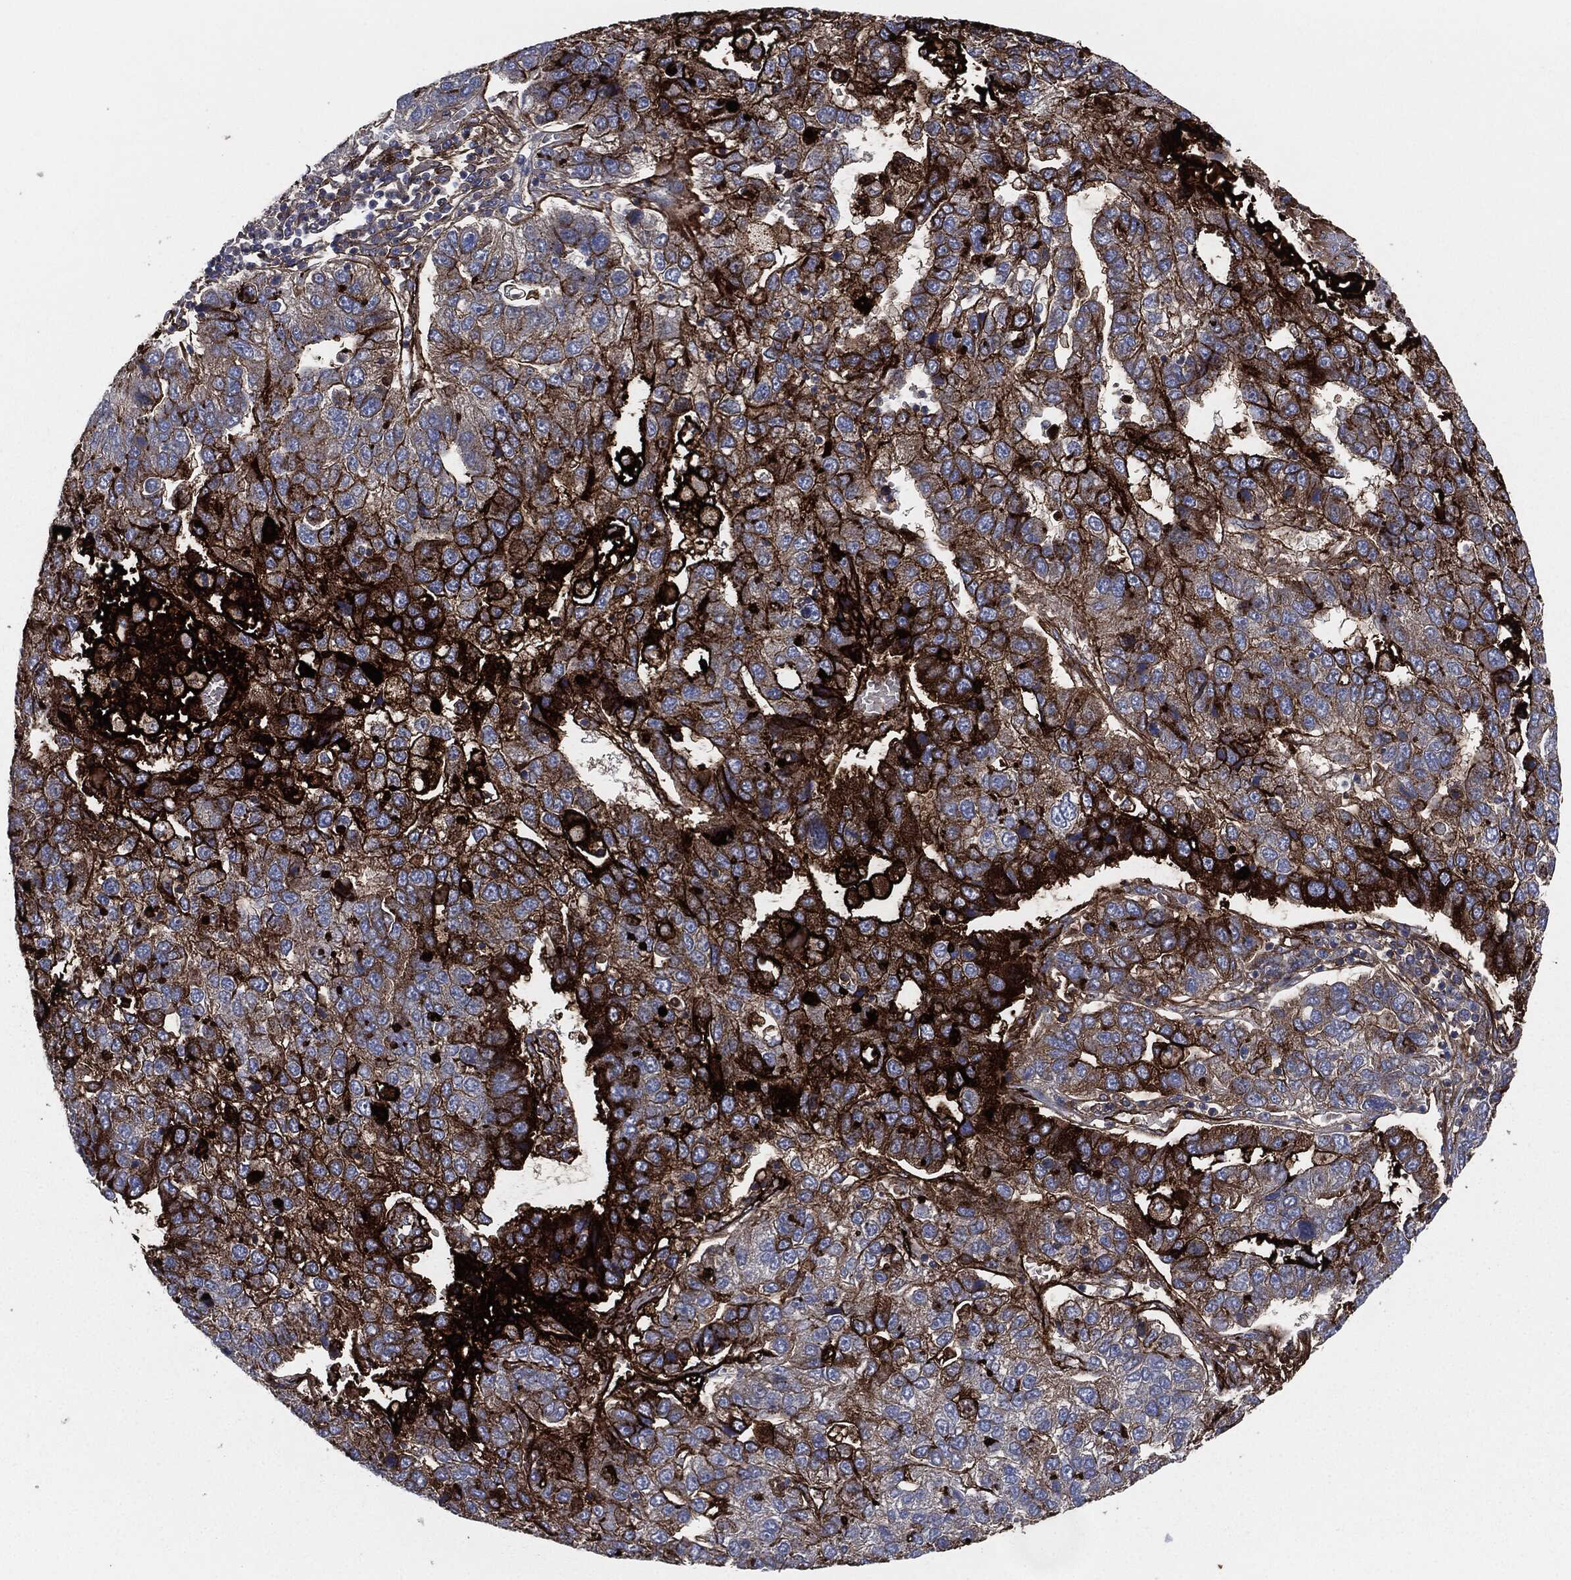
{"staining": {"intensity": "strong", "quantity": "25%-75%", "location": "cytoplasmic/membranous"}, "tissue": "pancreatic cancer", "cell_type": "Tumor cells", "image_type": "cancer", "snomed": [{"axis": "morphology", "description": "Adenocarcinoma, NOS"}, {"axis": "topography", "description": "Pancreas"}], "caption": "Pancreatic cancer tissue displays strong cytoplasmic/membranous staining in about 25%-75% of tumor cells", "gene": "APOB", "patient": {"sex": "female", "age": 61}}